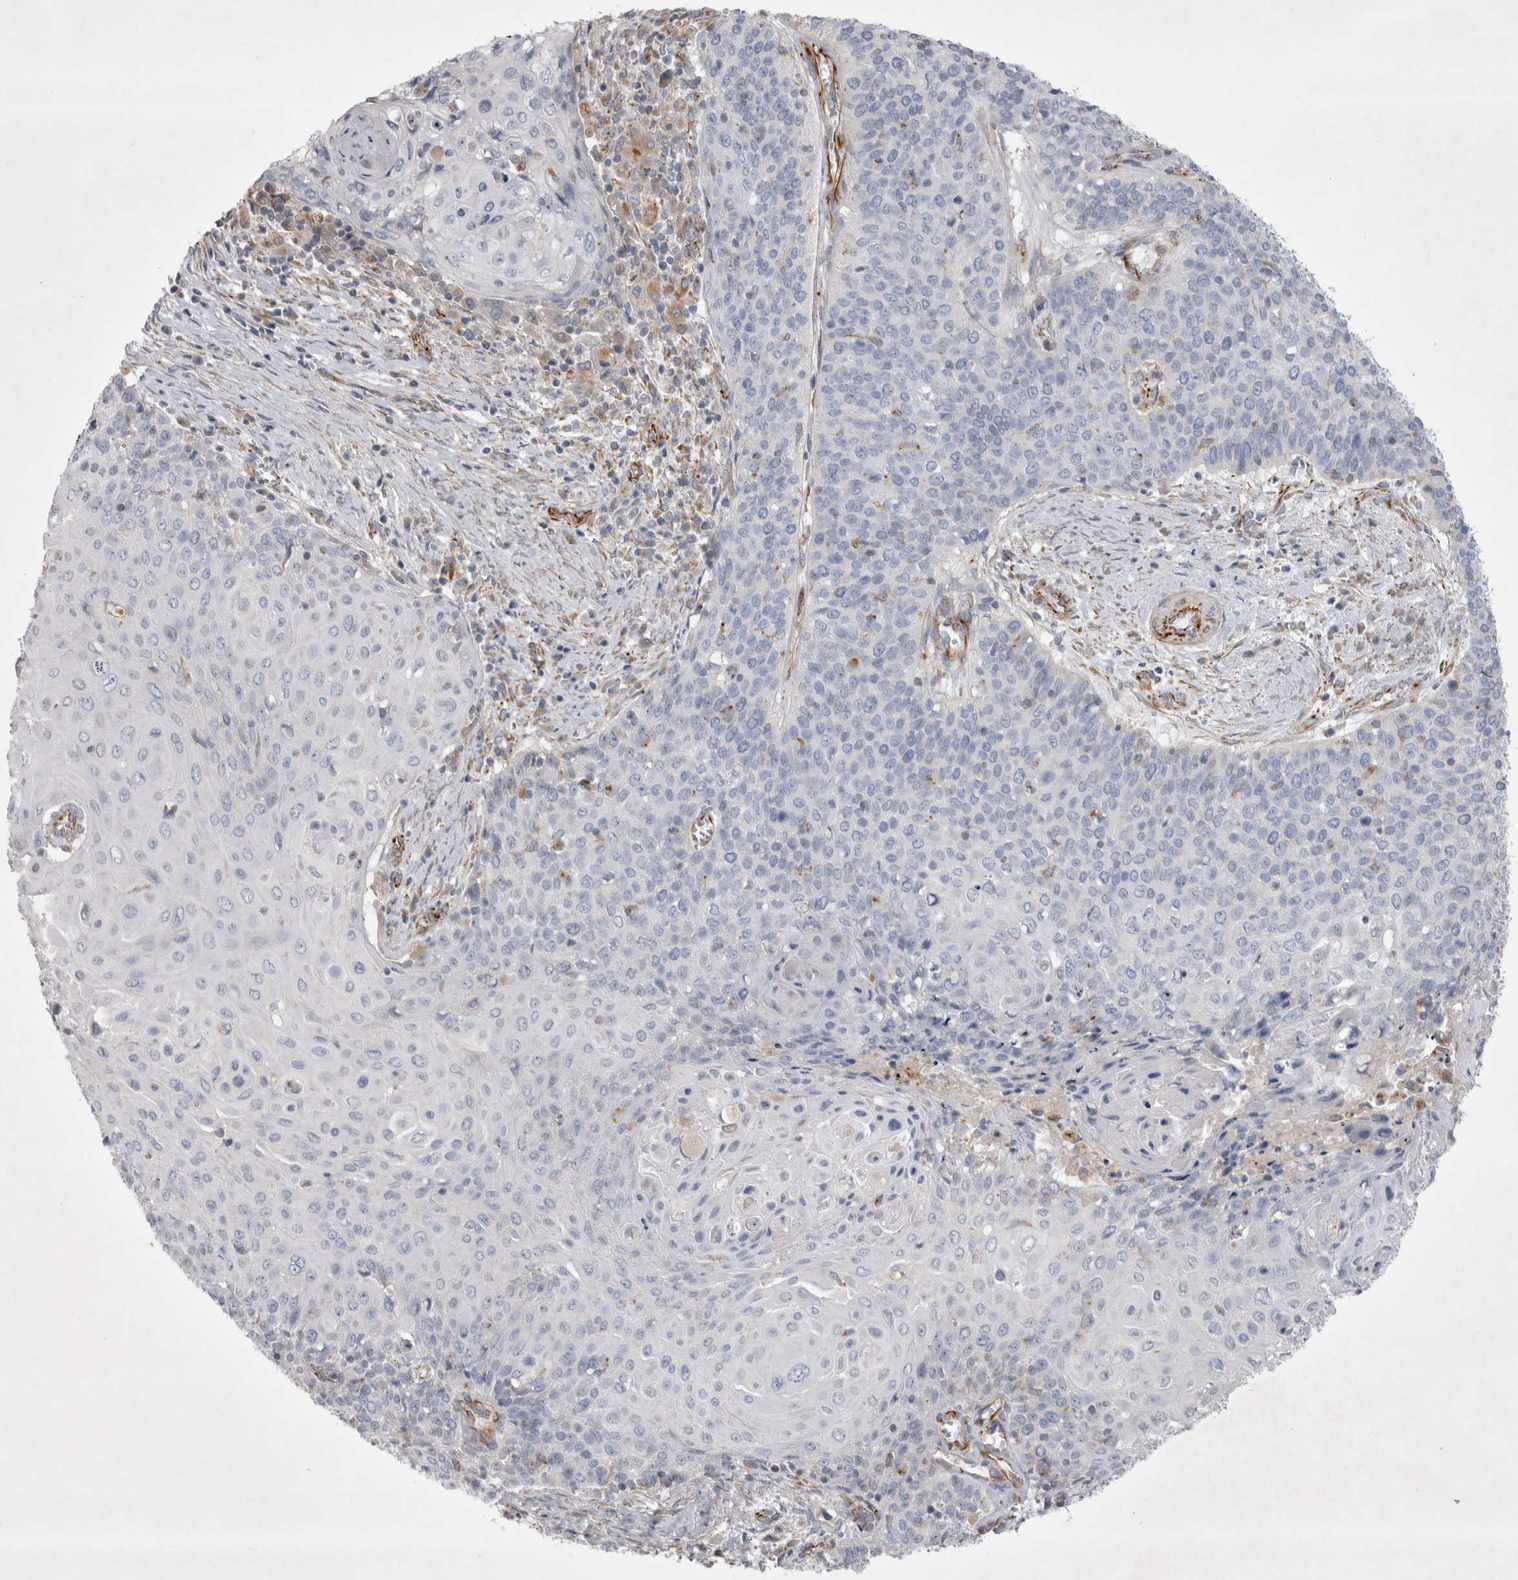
{"staining": {"intensity": "negative", "quantity": "none", "location": "none"}, "tissue": "cervical cancer", "cell_type": "Tumor cells", "image_type": "cancer", "snomed": [{"axis": "morphology", "description": "Squamous cell carcinoma, NOS"}, {"axis": "topography", "description": "Cervix"}], "caption": "High magnification brightfield microscopy of cervical cancer stained with DAB (3,3'-diaminobenzidine) (brown) and counterstained with hematoxylin (blue): tumor cells show no significant positivity.", "gene": "STRADB", "patient": {"sex": "female", "age": 39}}